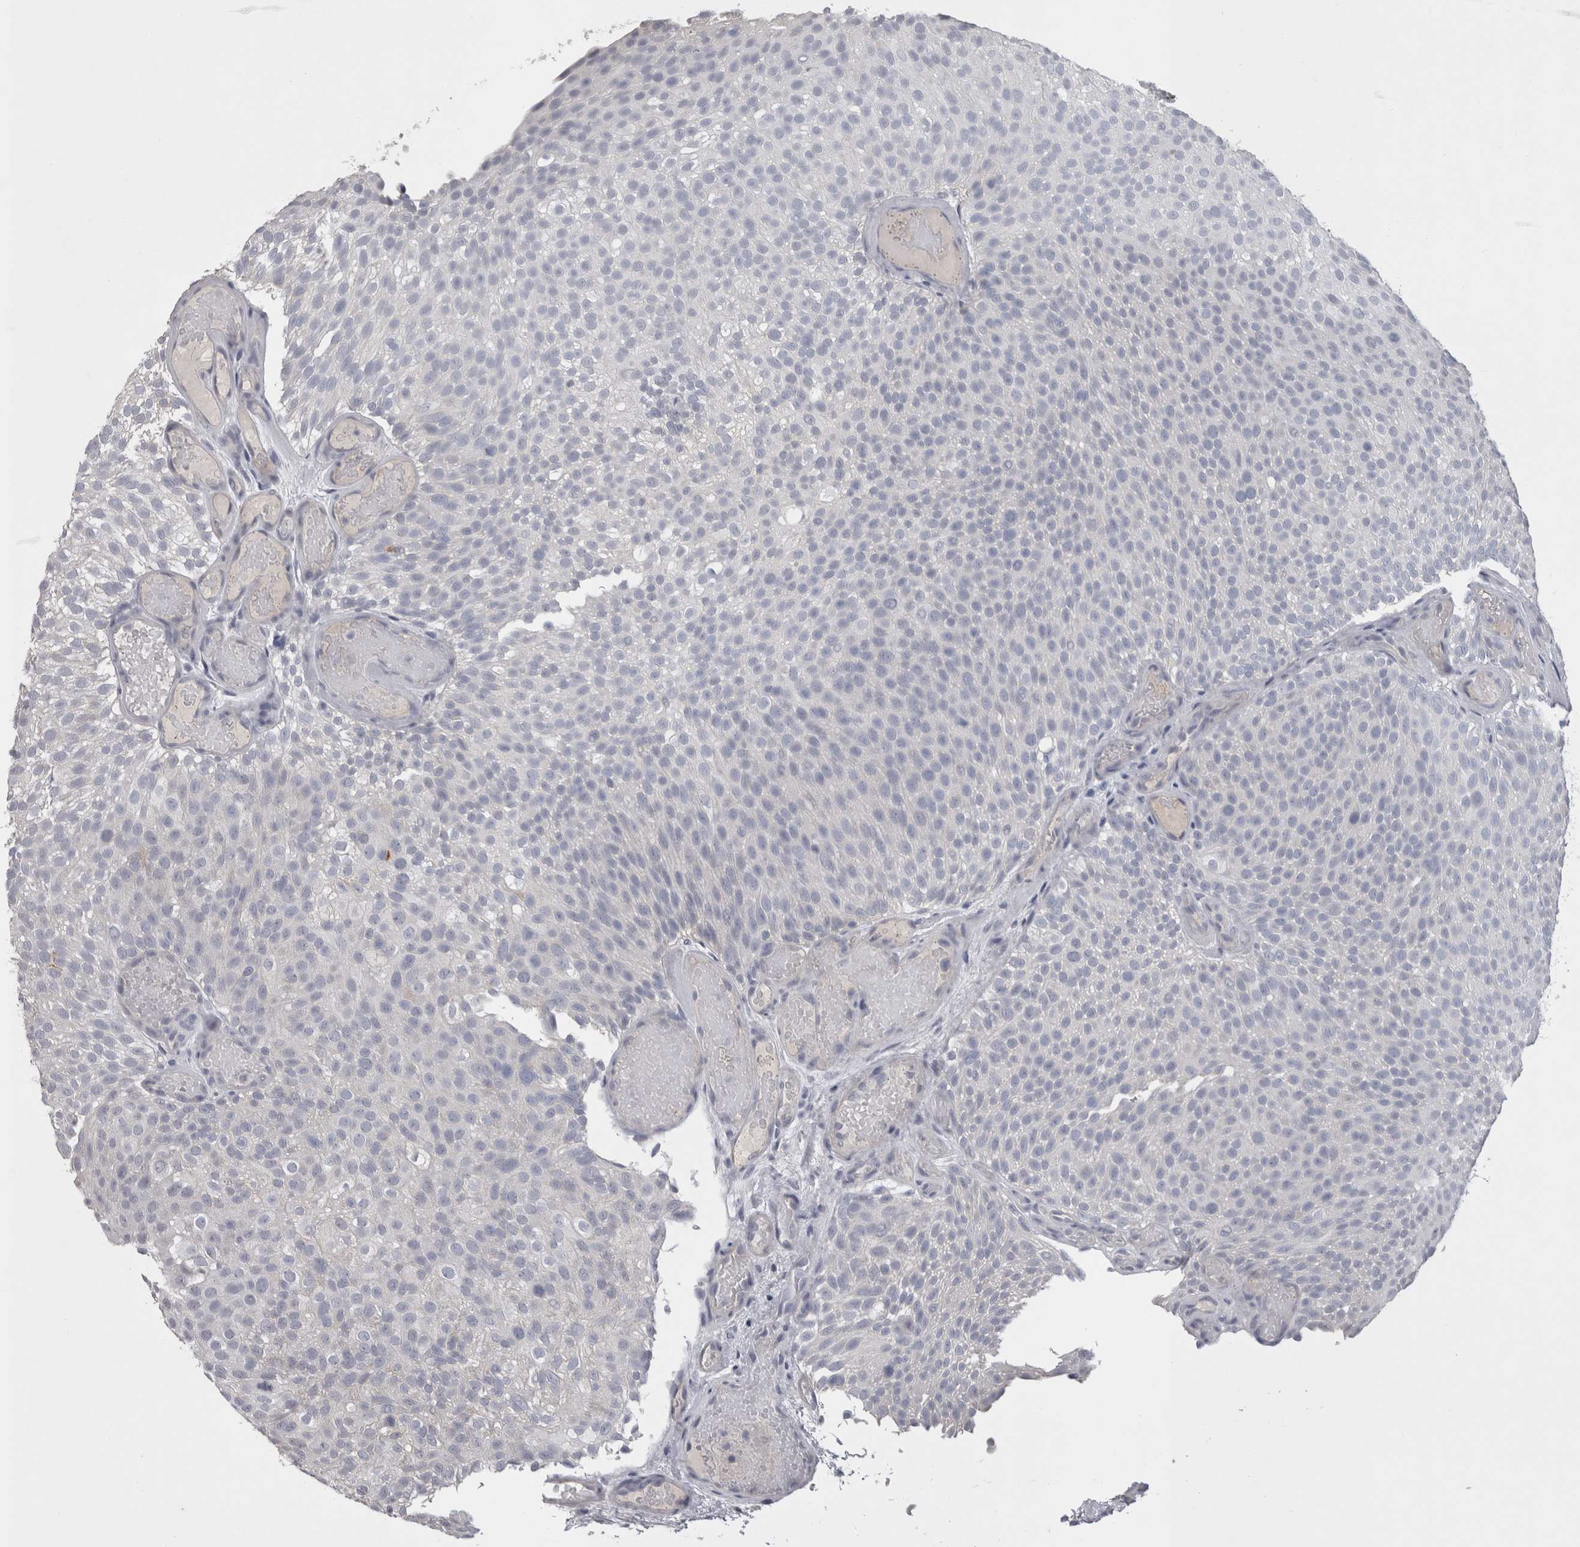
{"staining": {"intensity": "negative", "quantity": "none", "location": "none"}, "tissue": "urothelial cancer", "cell_type": "Tumor cells", "image_type": "cancer", "snomed": [{"axis": "morphology", "description": "Urothelial carcinoma, Low grade"}, {"axis": "topography", "description": "Urinary bladder"}], "caption": "IHC of human urothelial cancer reveals no staining in tumor cells. (DAB IHC, high magnification).", "gene": "ADAM2", "patient": {"sex": "male", "age": 78}}